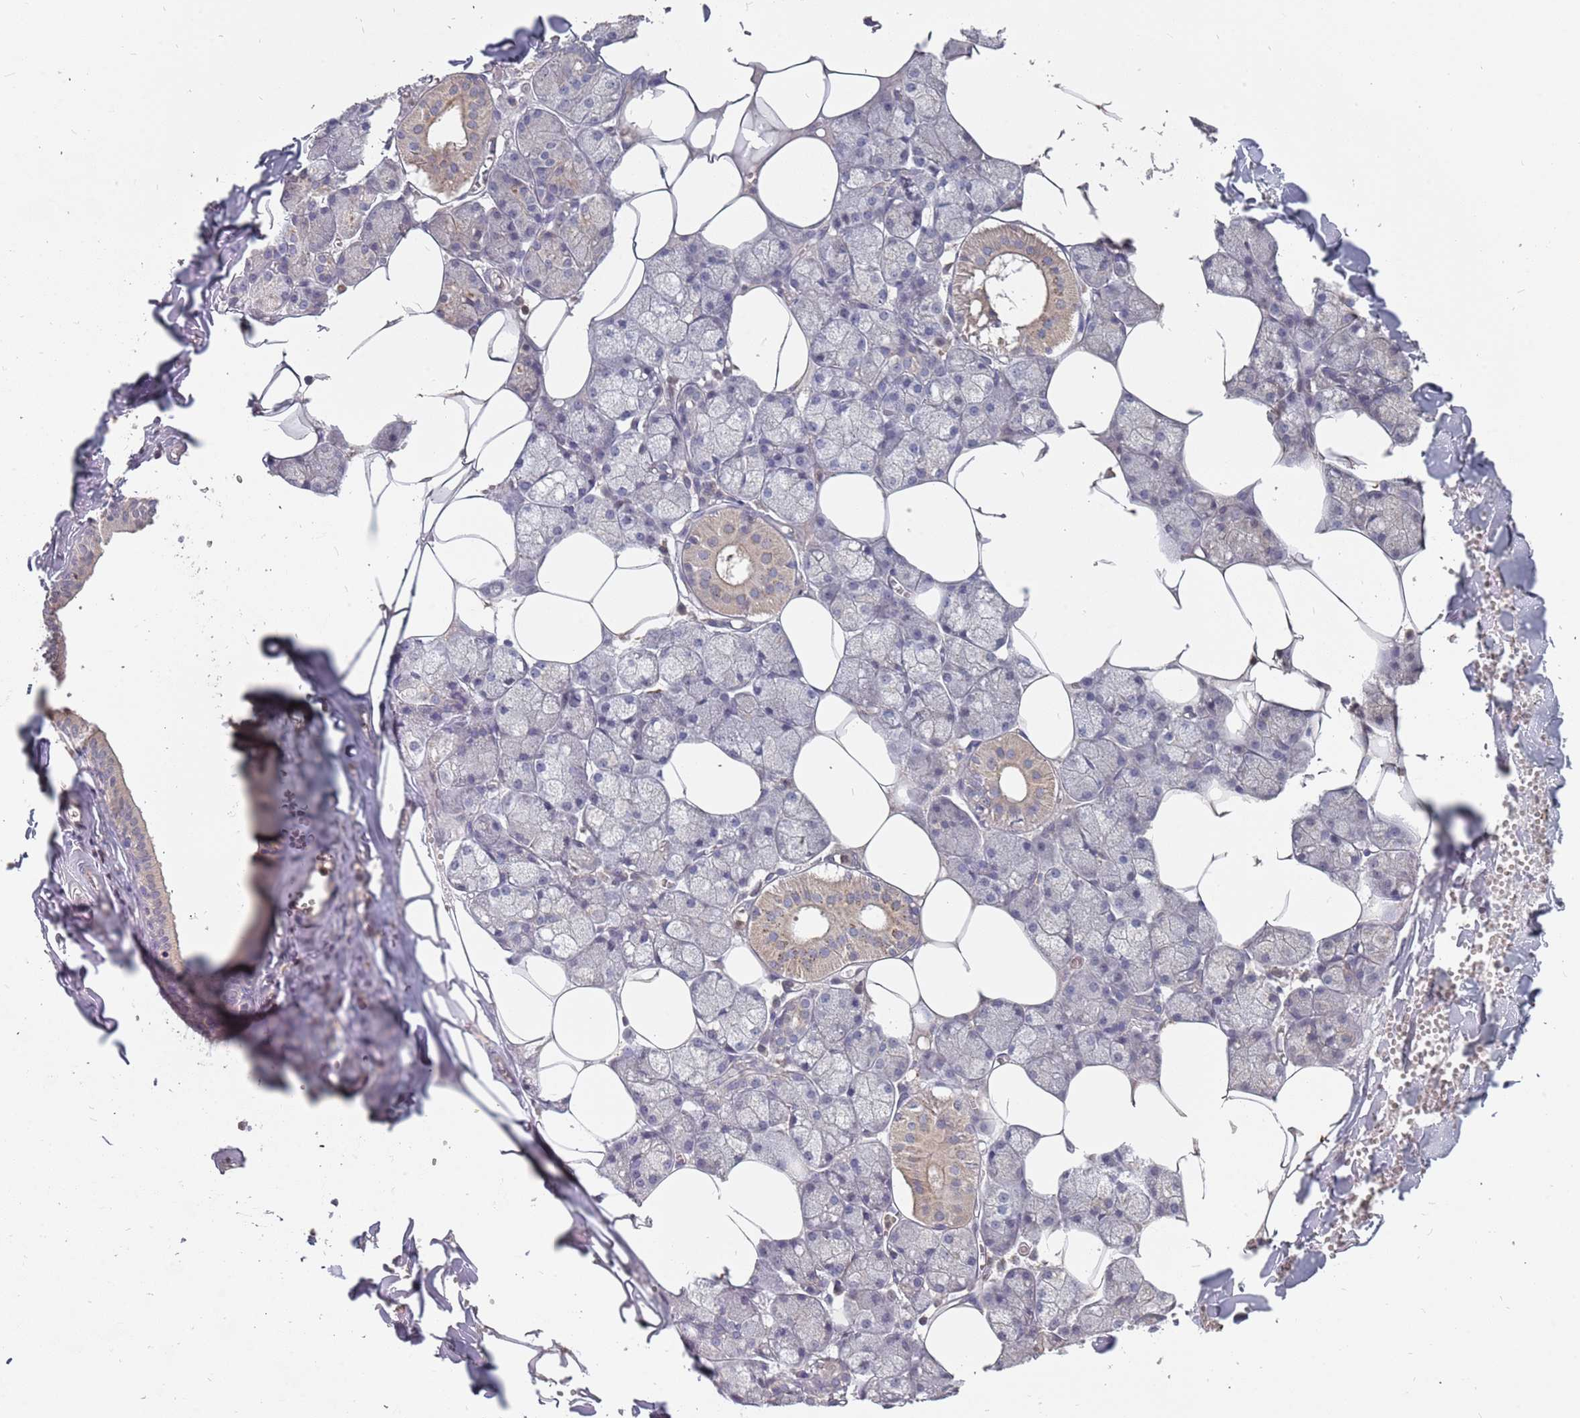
{"staining": {"intensity": "weak", "quantity": "<25%", "location": "cytoplasmic/membranous"}, "tissue": "salivary gland", "cell_type": "Glandular cells", "image_type": "normal", "snomed": [{"axis": "morphology", "description": "Normal tissue, NOS"}, {"axis": "topography", "description": "Salivary gland"}], "caption": "Glandular cells show no significant positivity in normal salivary gland.", "gene": "TCEANC2", "patient": {"sex": "male", "age": 62}}